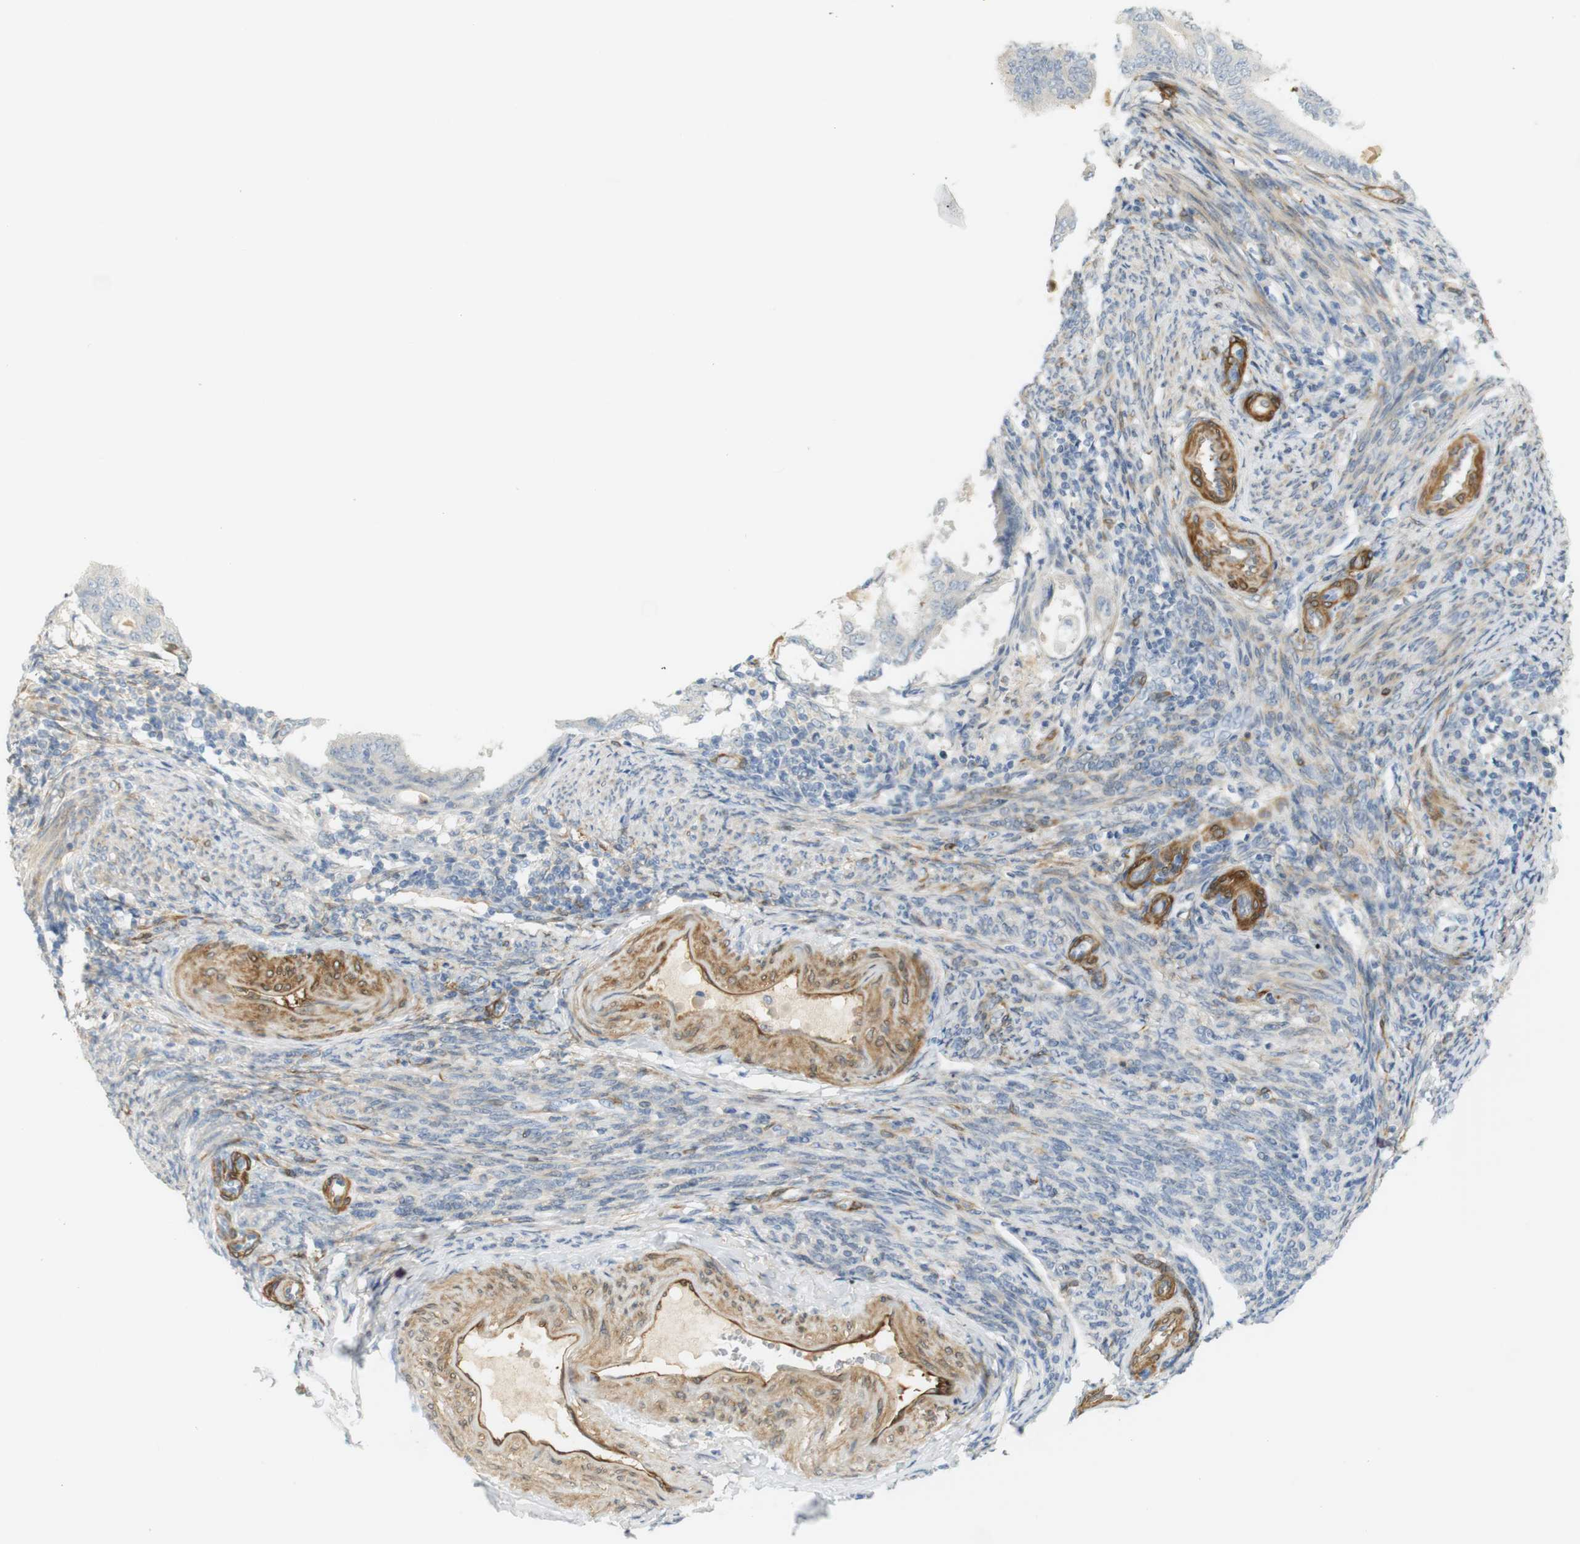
{"staining": {"intensity": "weak", "quantity": "<25%", "location": "cytoplasmic/membranous"}, "tissue": "endometrial cancer", "cell_type": "Tumor cells", "image_type": "cancer", "snomed": [{"axis": "morphology", "description": "Adenocarcinoma, NOS"}, {"axis": "topography", "description": "Endometrium"}], "caption": "There is no significant expression in tumor cells of adenocarcinoma (endometrial).", "gene": "PDE3A", "patient": {"sex": "female", "age": 58}}